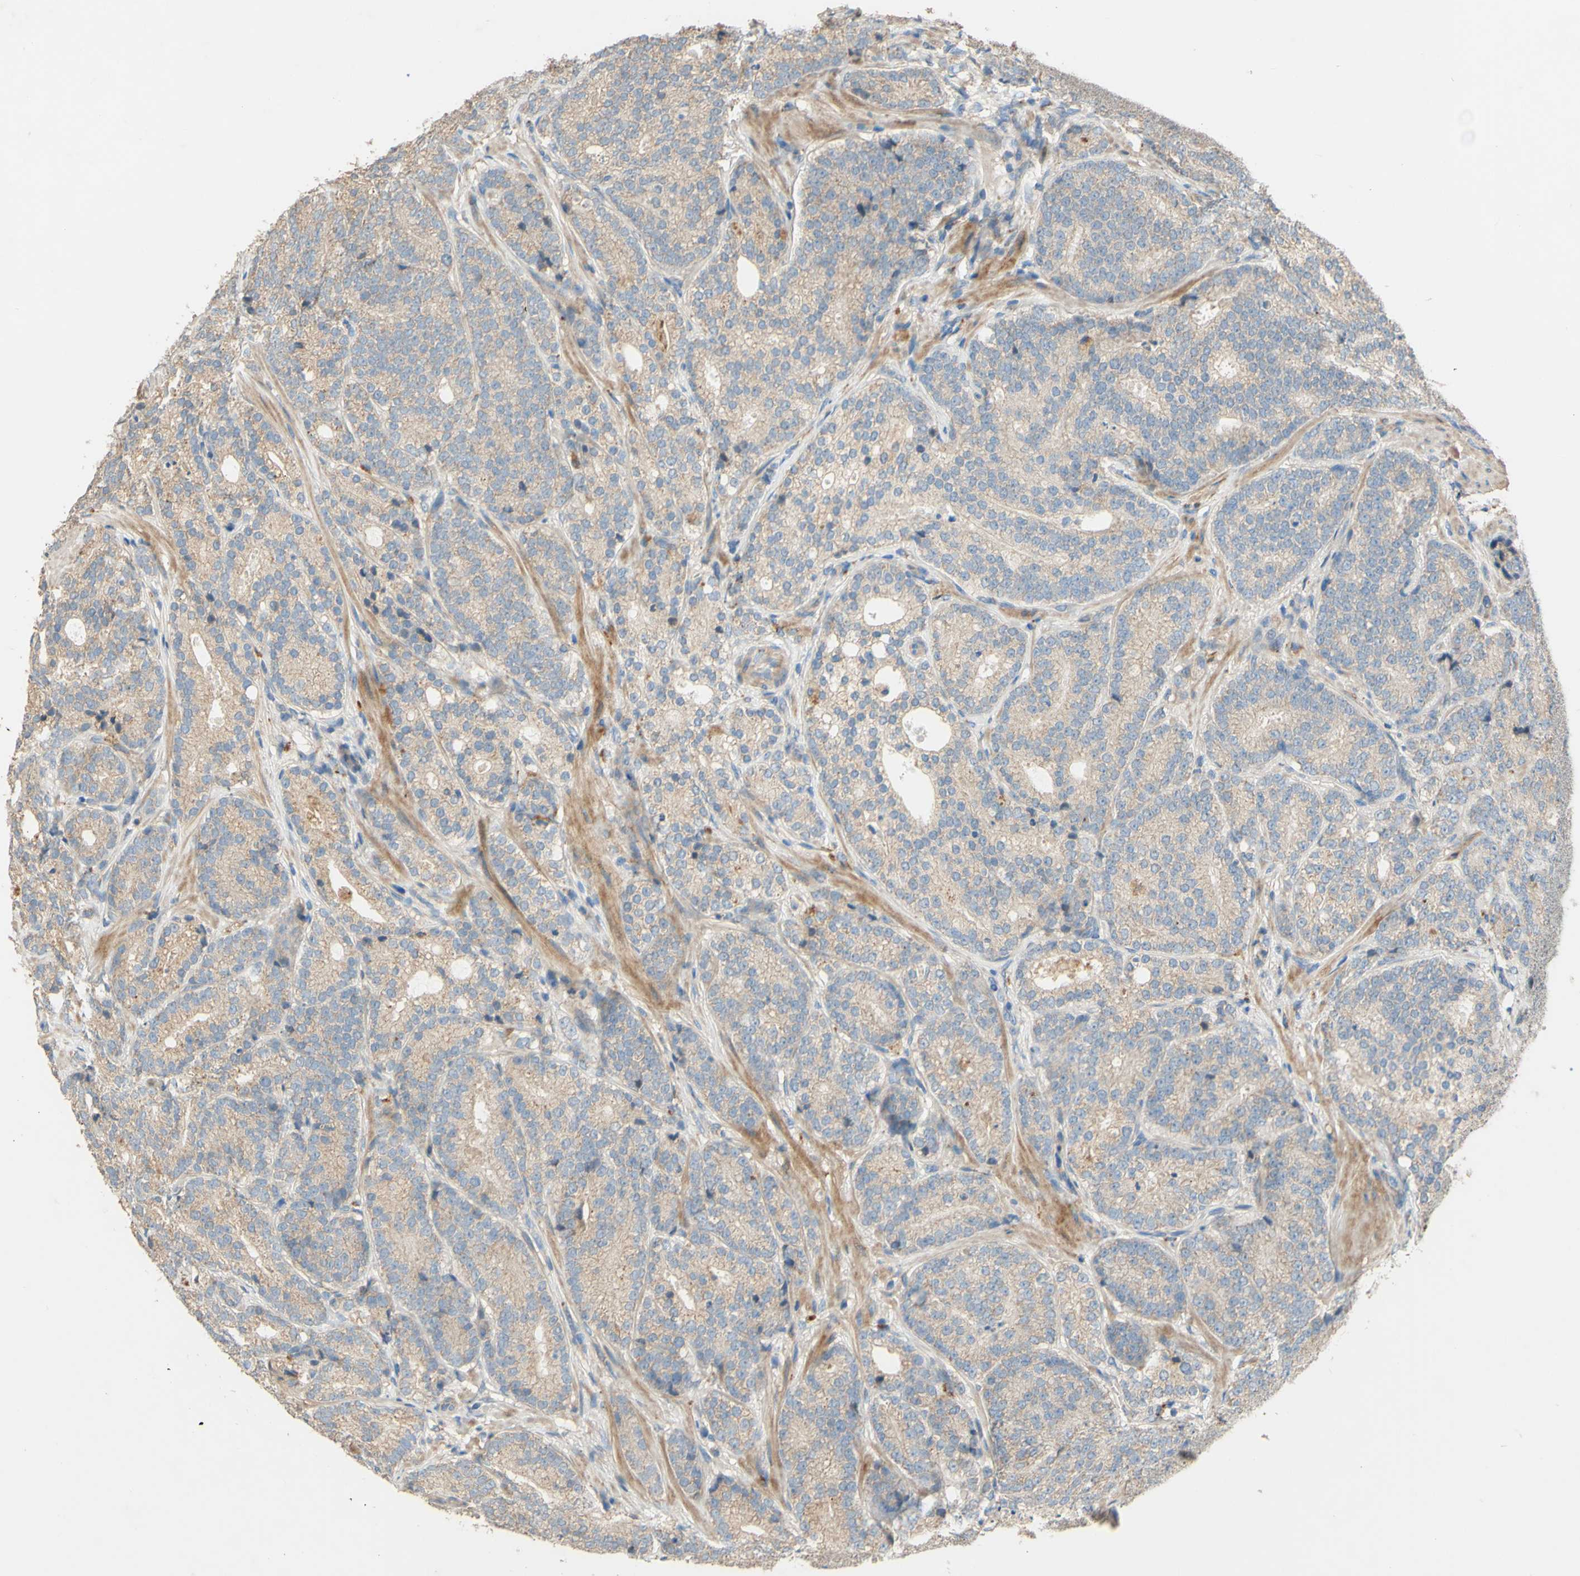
{"staining": {"intensity": "weak", "quantity": "25%-75%", "location": "cytoplasmic/membranous"}, "tissue": "prostate cancer", "cell_type": "Tumor cells", "image_type": "cancer", "snomed": [{"axis": "morphology", "description": "Adenocarcinoma, High grade"}, {"axis": "topography", "description": "Prostate"}], "caption": "Tumor cells demonstrate low levels of weak cytoplasmic/membranous expression in approximately 25%-75% of cells in prostate cancer. The staining is performed using DAB brown chromogen to label protein expression. The nuclei are counter-stained blue using hematoxylin.", "gene": "DKK3", "patient": {"sex": "male", "age": 61}}